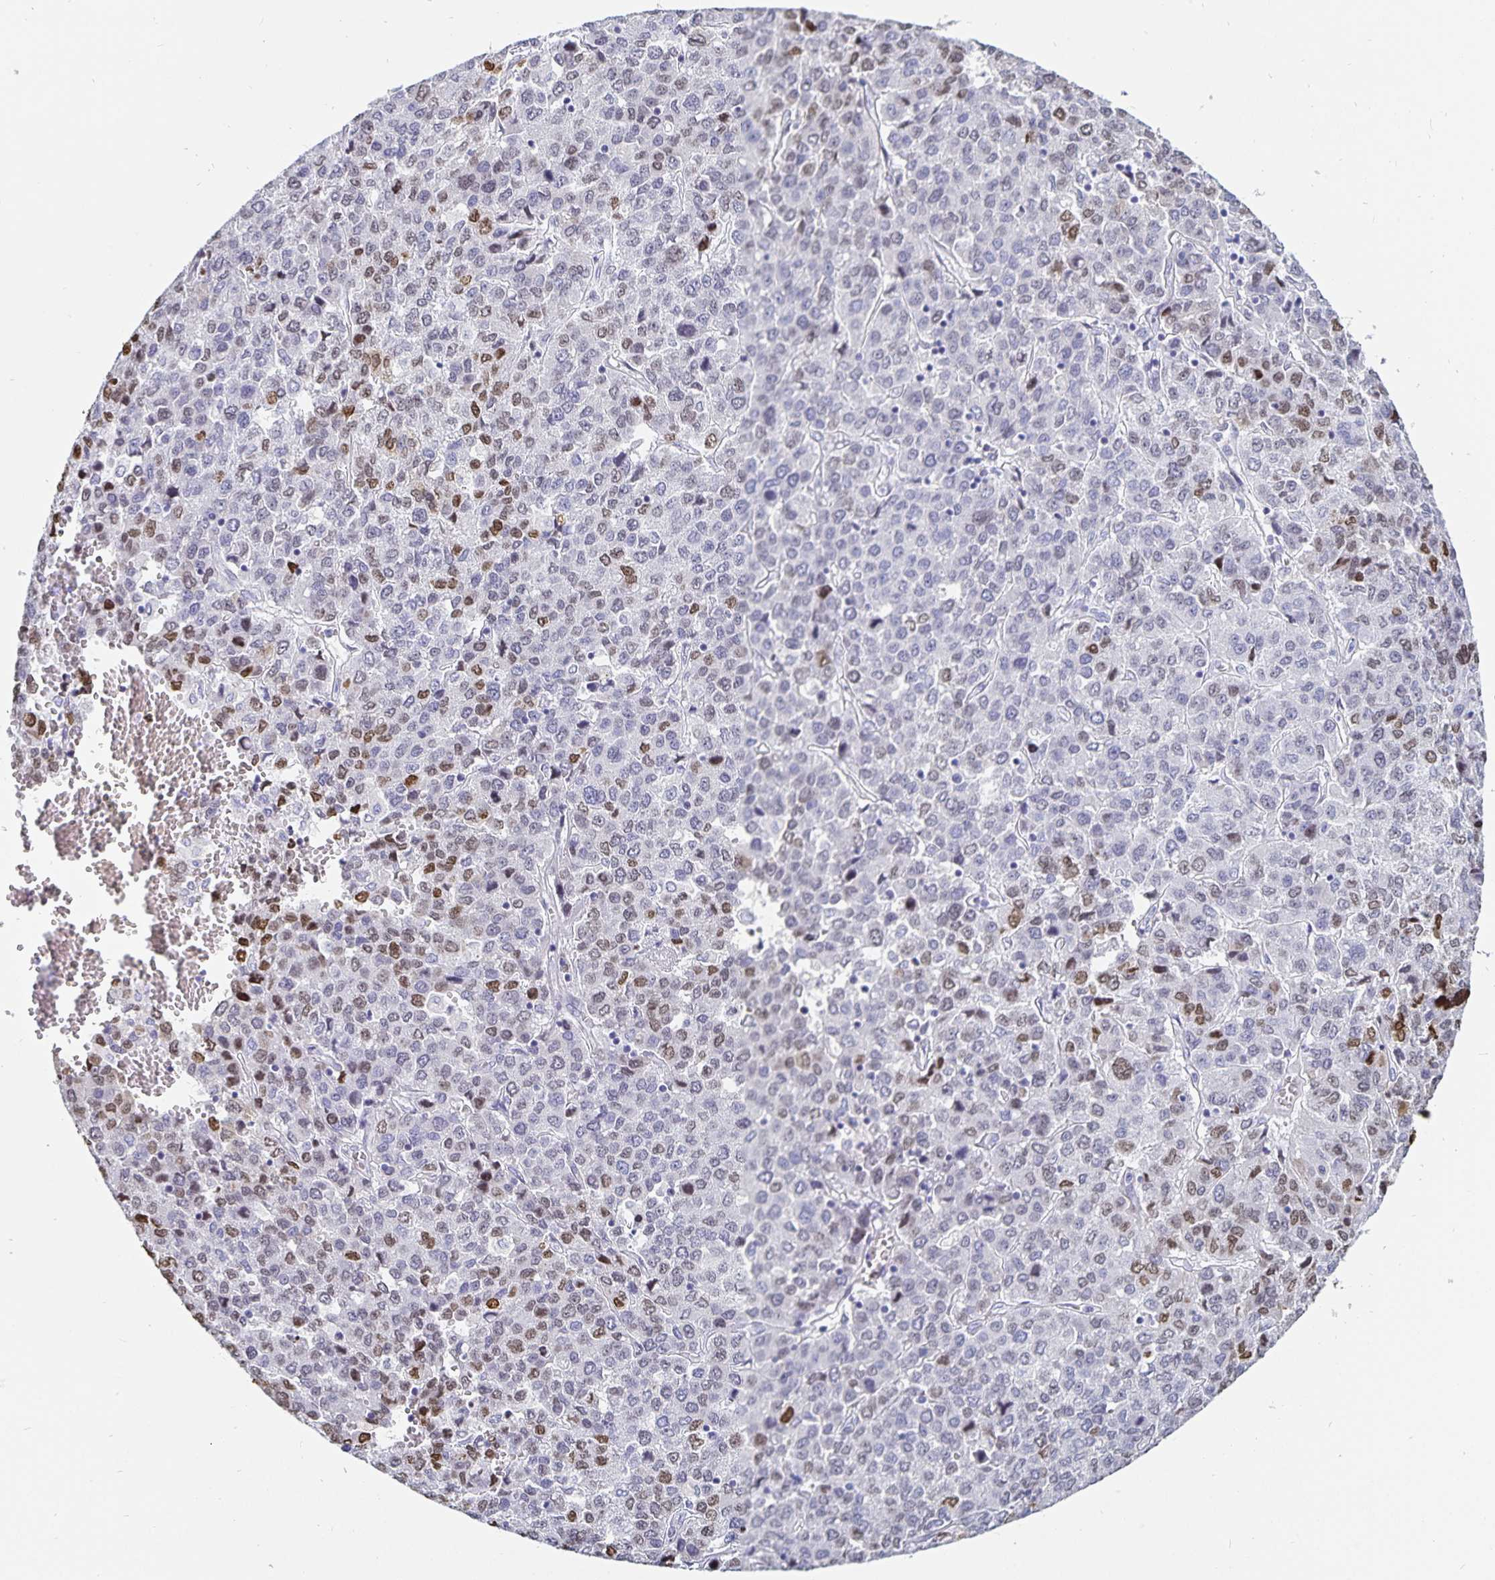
{"staining": {"intensity": "moderate", "quantity": "<25%", "location": "nuclear"}, "tissue": "liver cancer", "cell_type": "Tumor cells", "image_type": "cancer", "snomed": [{"axis": "morphology", "description": "Carcinoma, Hepatocellular, NOS"}, {"axis": "topography", "description": "Liver"}], "caption": "Moderate nuclear positivity is identified in approximately <25% of tumor cells in liver hepatocellular carcinoma.", "gene": "HMGB3", "patient": {"sex": "male", "age": 69}}